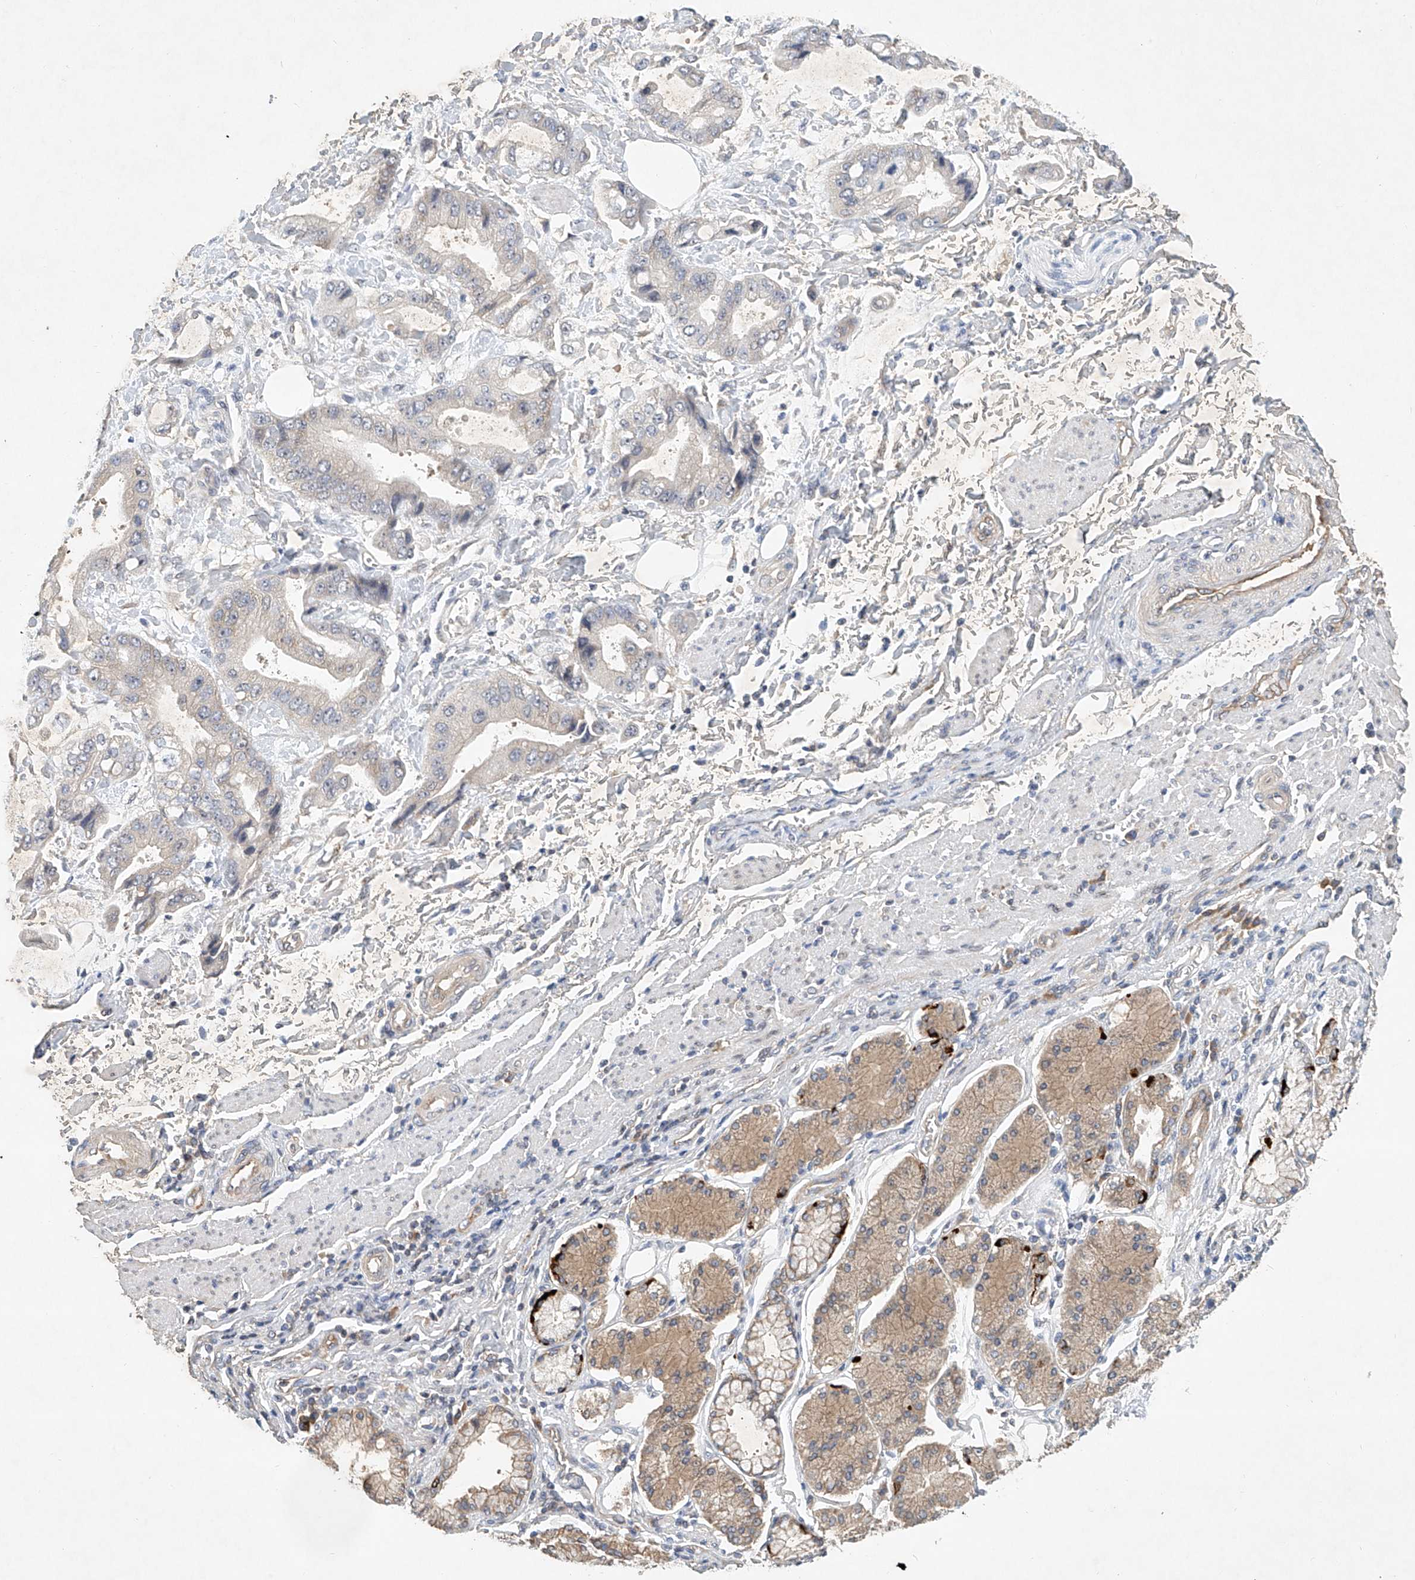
{"staining": {"intensity": "negative", "quantity": "none", "location": "none"}, "tissue": "stomach cancer", "cell_type": "Tumor cells", "image_type": "cancer", "snomed": [{"axis": "morphology", "description": "Adenocarcinoma, NOS"}, {"axis": "topography", "description": "Stomach"}], "caption": "The histopathology image reveals no staining of tumor cells in adenocarcinoma (stomach).", "gene": "CARMIL1", "patient": {"sex": "male", "age": 62}}